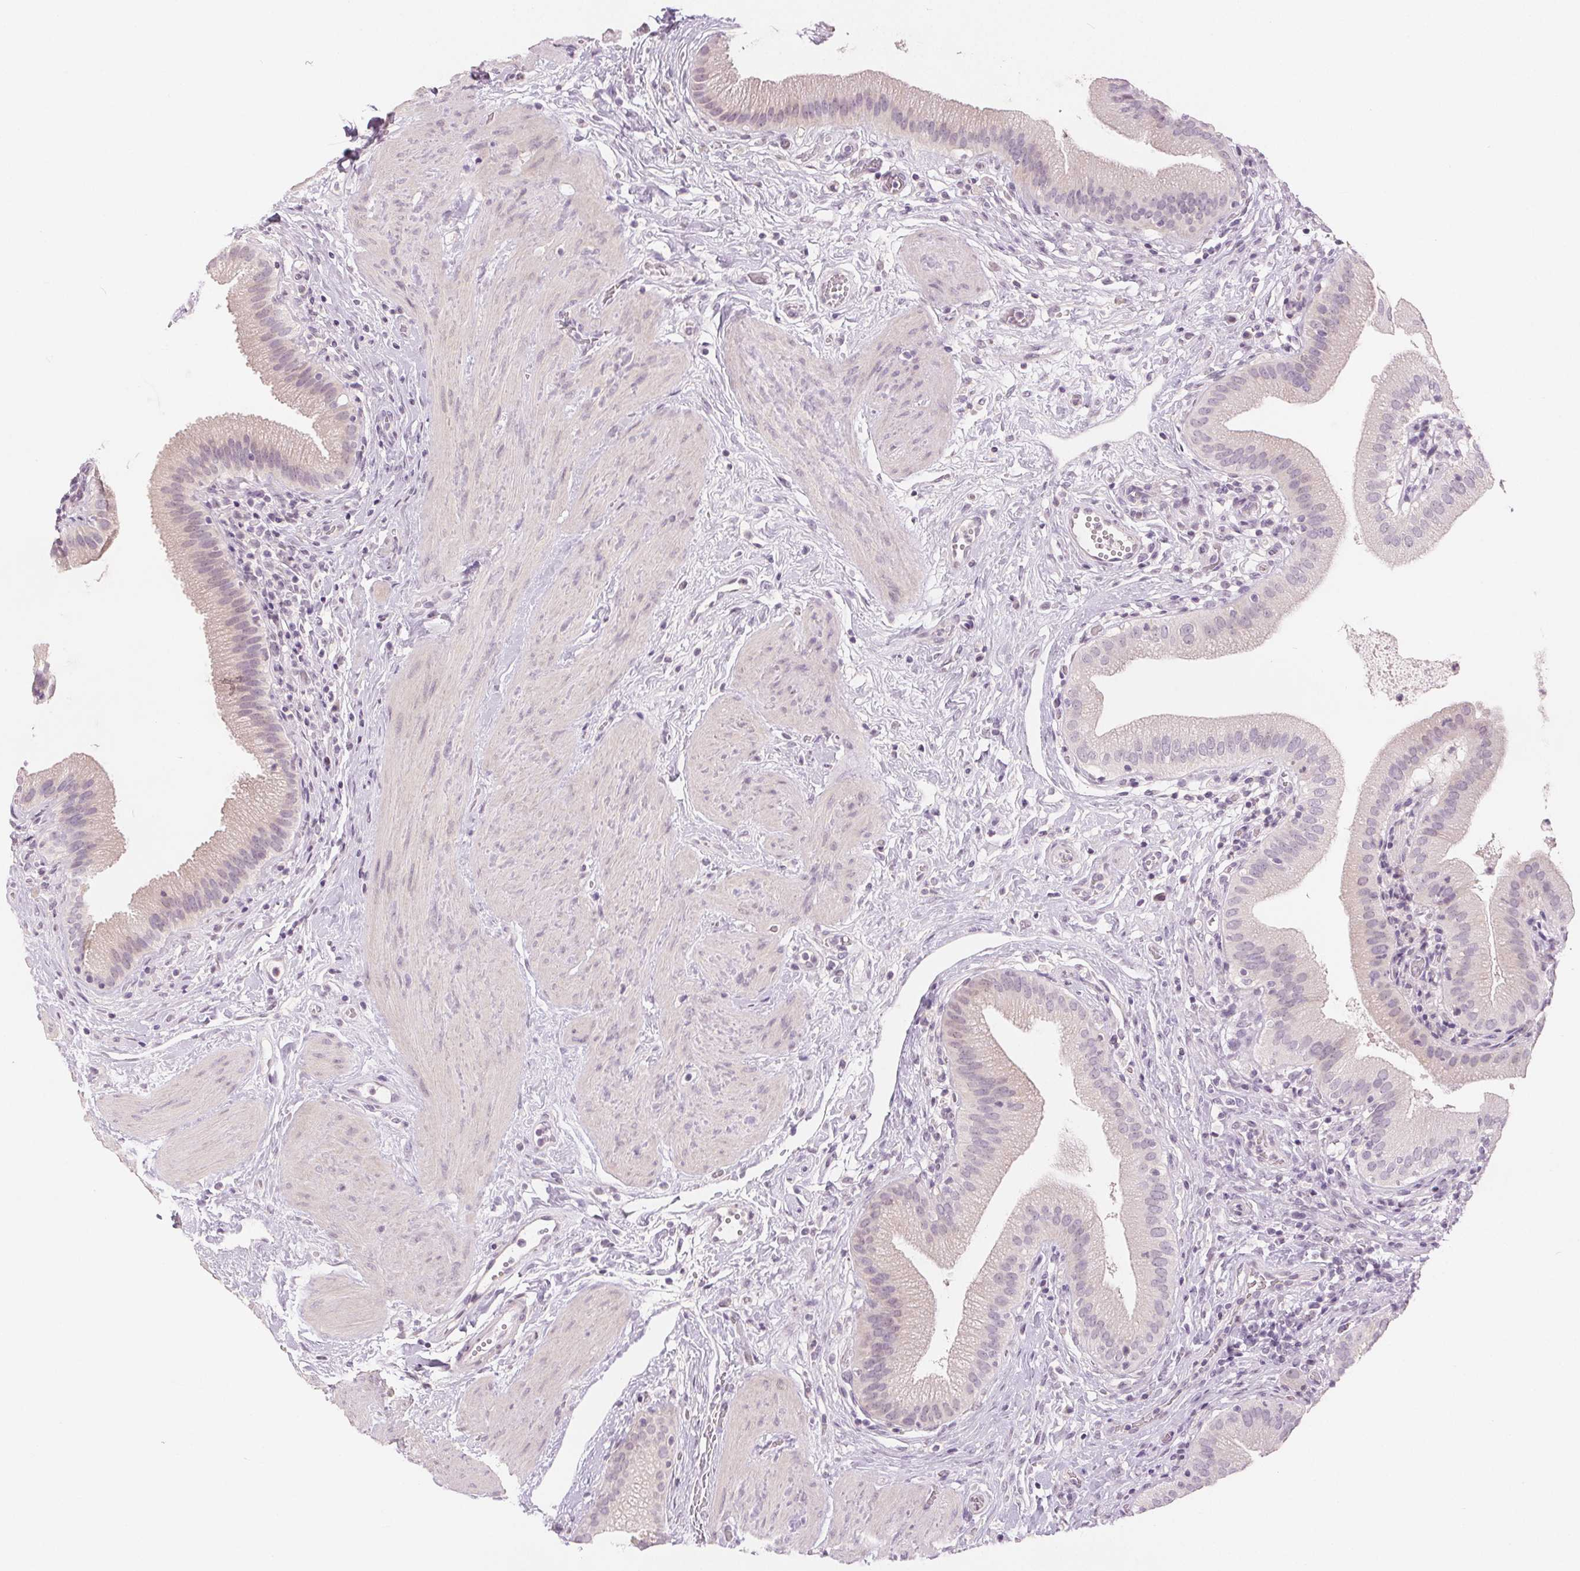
{"staining": {"intensity": "negative", "quantity": "none", "location": "none"}, "tissue": "gallbladder", "cell_type": "Glandular cells", "image_type": "normal", "snomed": [{"axis": "morphology", "description": "Normal tissue, NOS"}, {"axis": "topography", "description": "Gallbladder"}], "caption": "Human gallbladder stained for a protein using IHC demonstrates no staining in glandular cells.", "gene": "SLC27A5", "patient": {"sex": "female", "age": 65}}